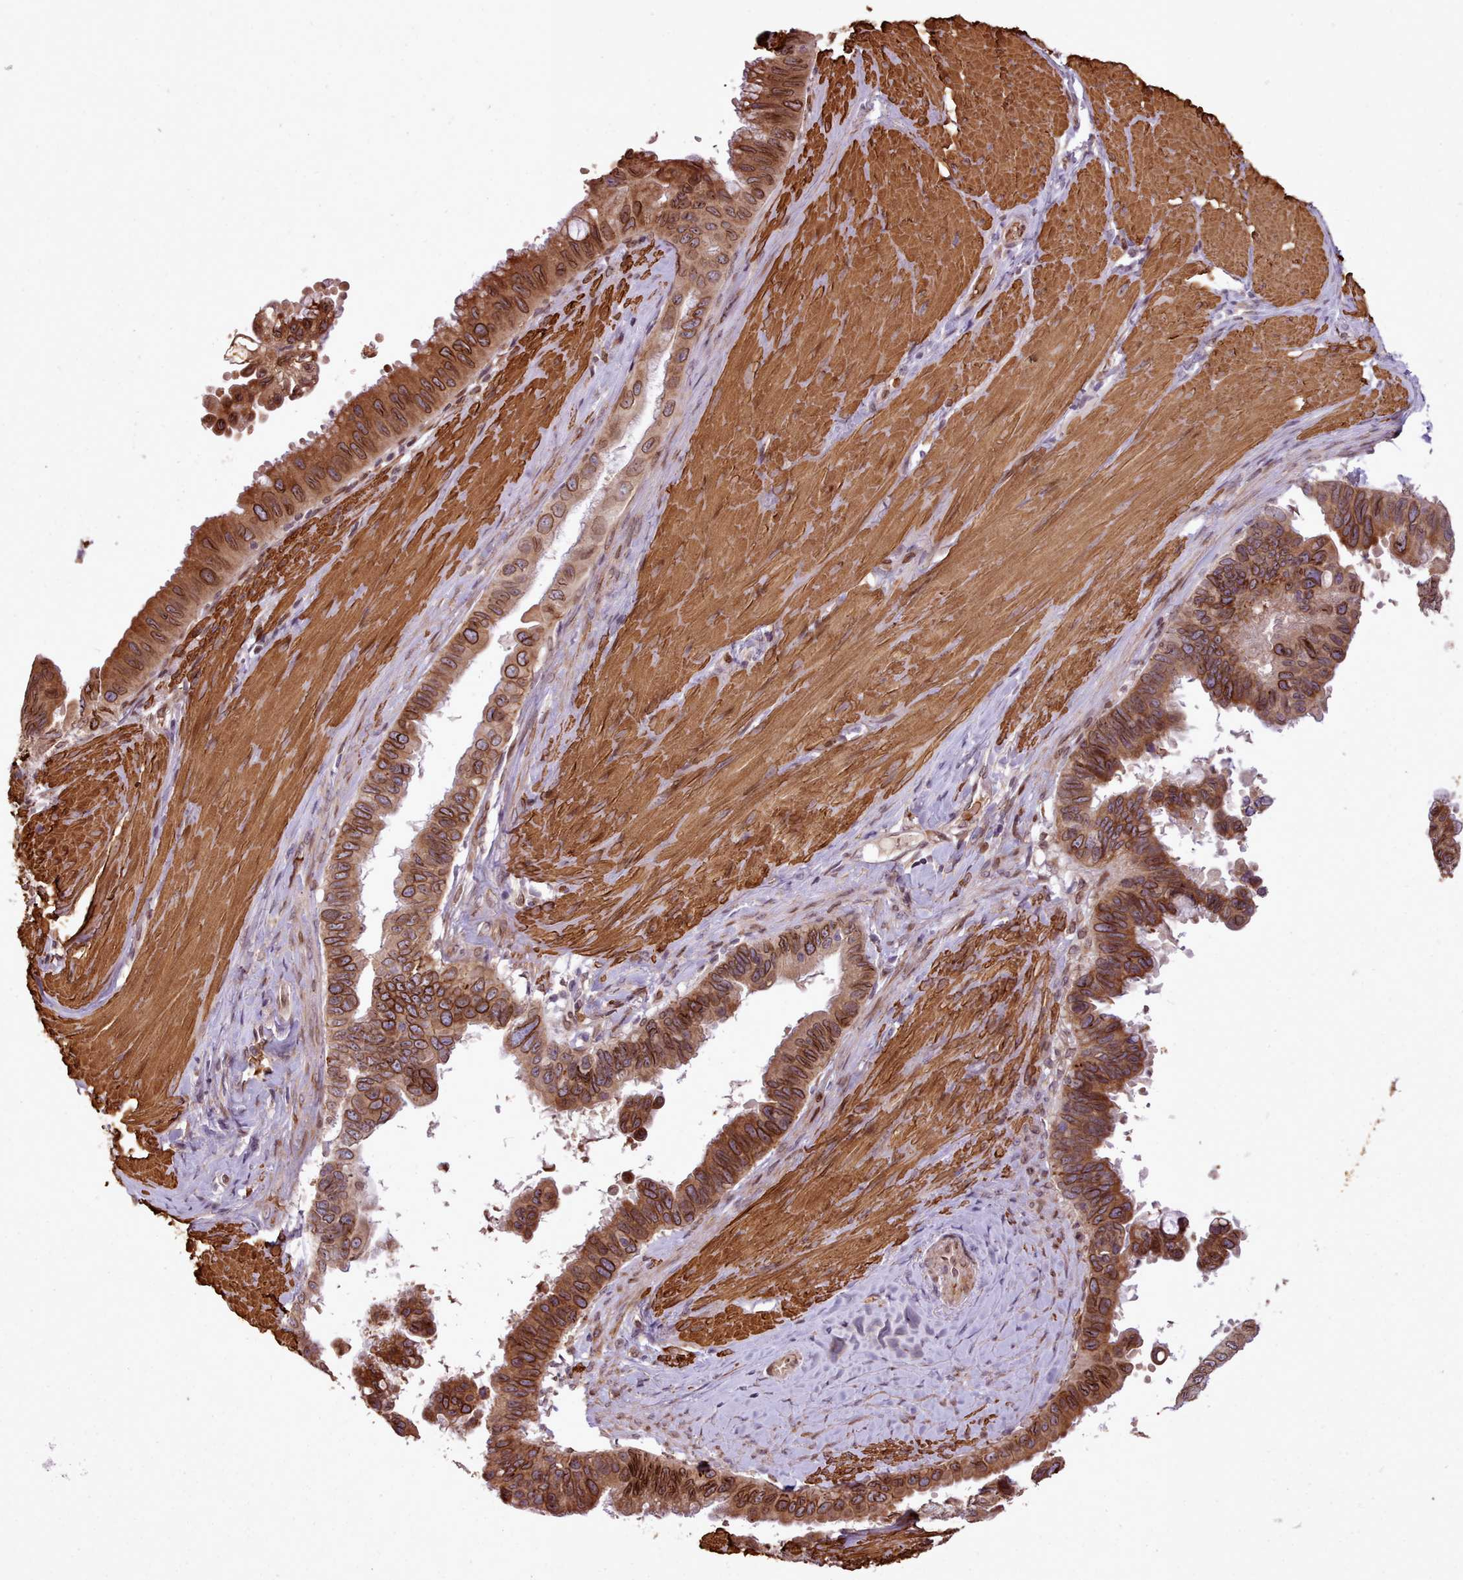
{"staining": {"intensity": "strong", "quantity": ">75%", "location": "cytoplasmic/membranous,nuclear"}, "tissue": "pancreatic cancer", "cell_type": "Tumor cells", "image_type": "cancer", "snomed": [{"axis": "morphology", "description": "Inflammation, NOS"}, {"axis": "morphology", "description": "Adenocarcinoma, NOS"}, {"axis": "topography", "description": "Pancreas"}], "caption": "Tumor cells exhibit high levels of strong cytoplasmic/membranous and nuclear positivity in approximately >75% of cells in pancreatic cancer.", "gene": "CABP1", "patient": {"sex": "female", "age": 56}}